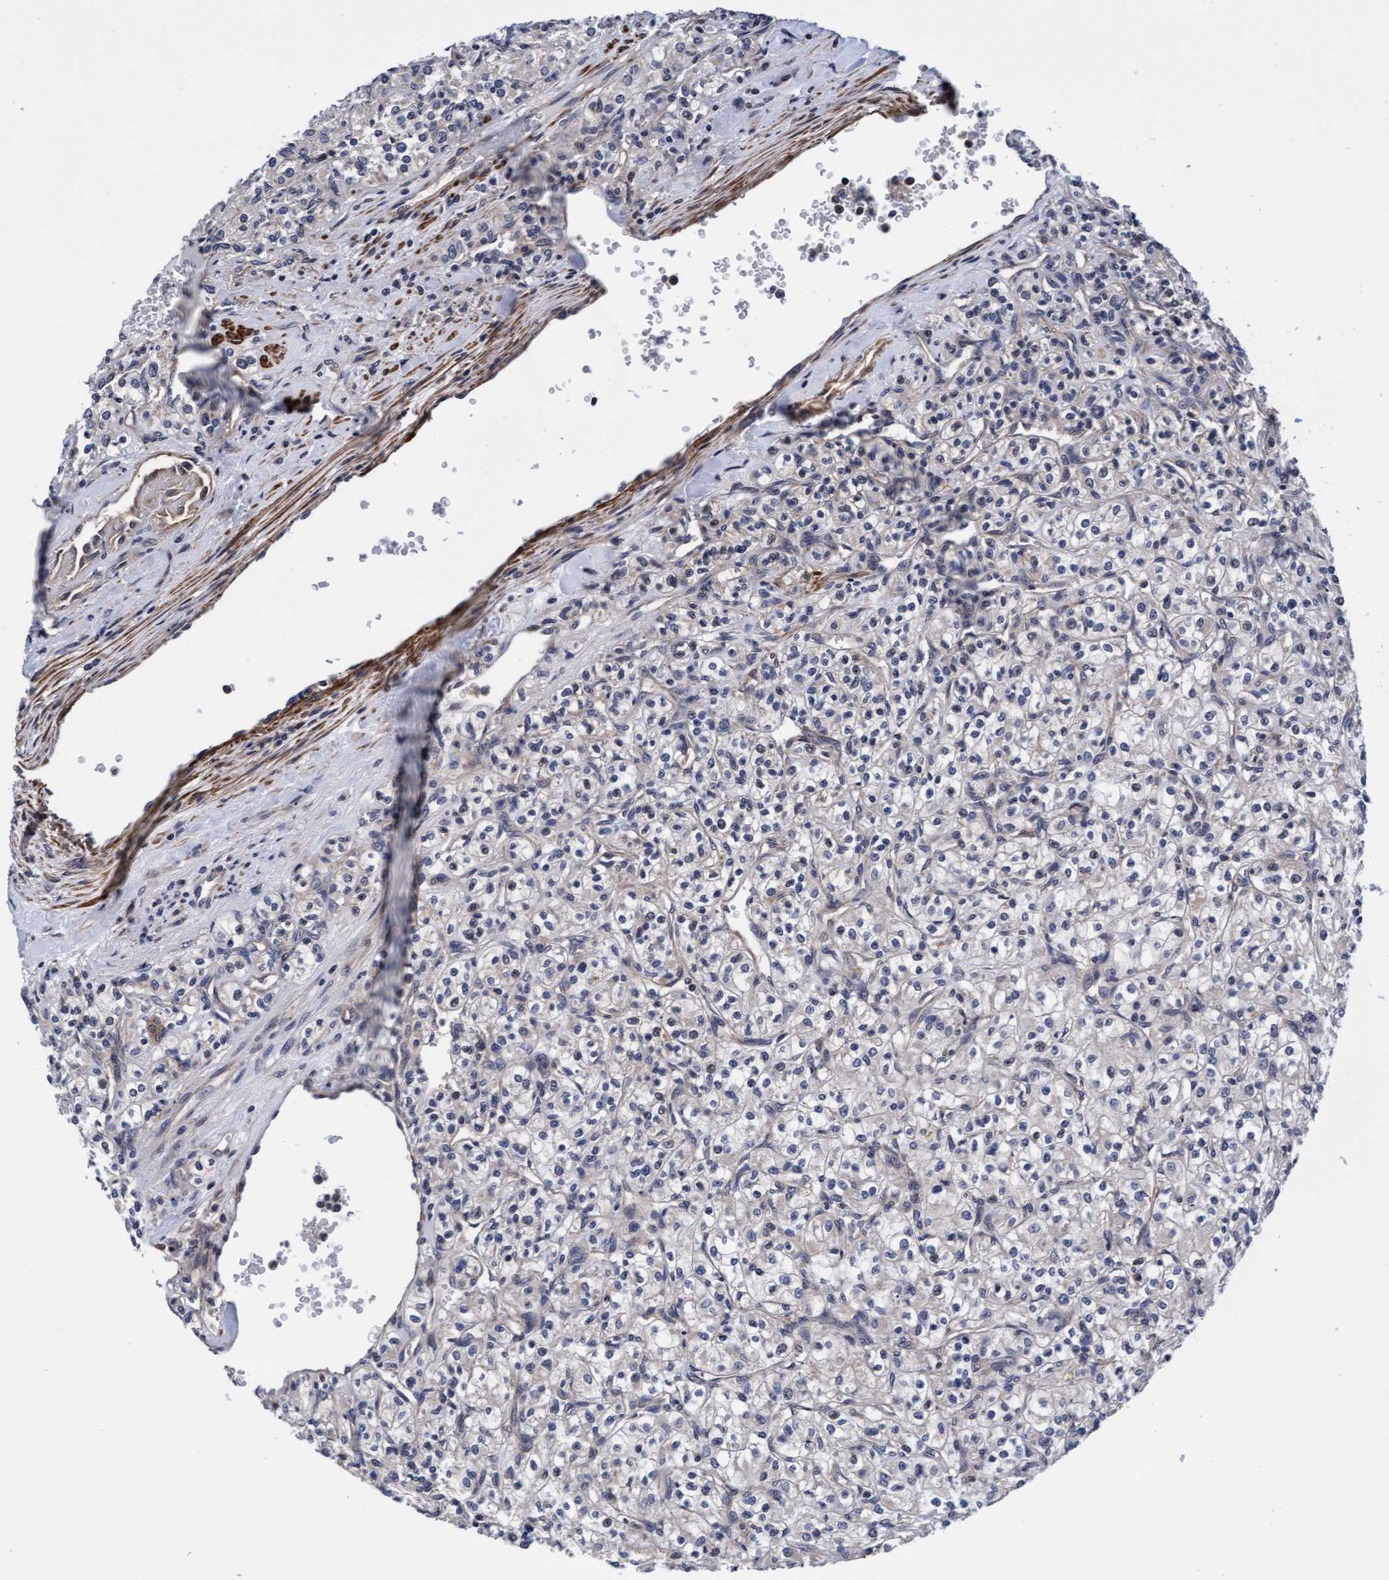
{"staining": {"intensity": "negative", "quantity": "none", "location": "none"}, "tissue": "renal cancer", "cell_type": "Tumor cells", "image_type": "cancer", "snomed": [{"axis": "morphology", "description": "Adenocarcinoma, NOS"}, {"axis": "topography", "description": "Kidney"}], "caption": "Immunohistochemistry (IHC) micrograph of human renal adenocarcinoma stained for a protein (brown), which shows no expression in tumor cells.", "gene": "EFCAB13", "patient": {"sex": "male", "age": 77}}